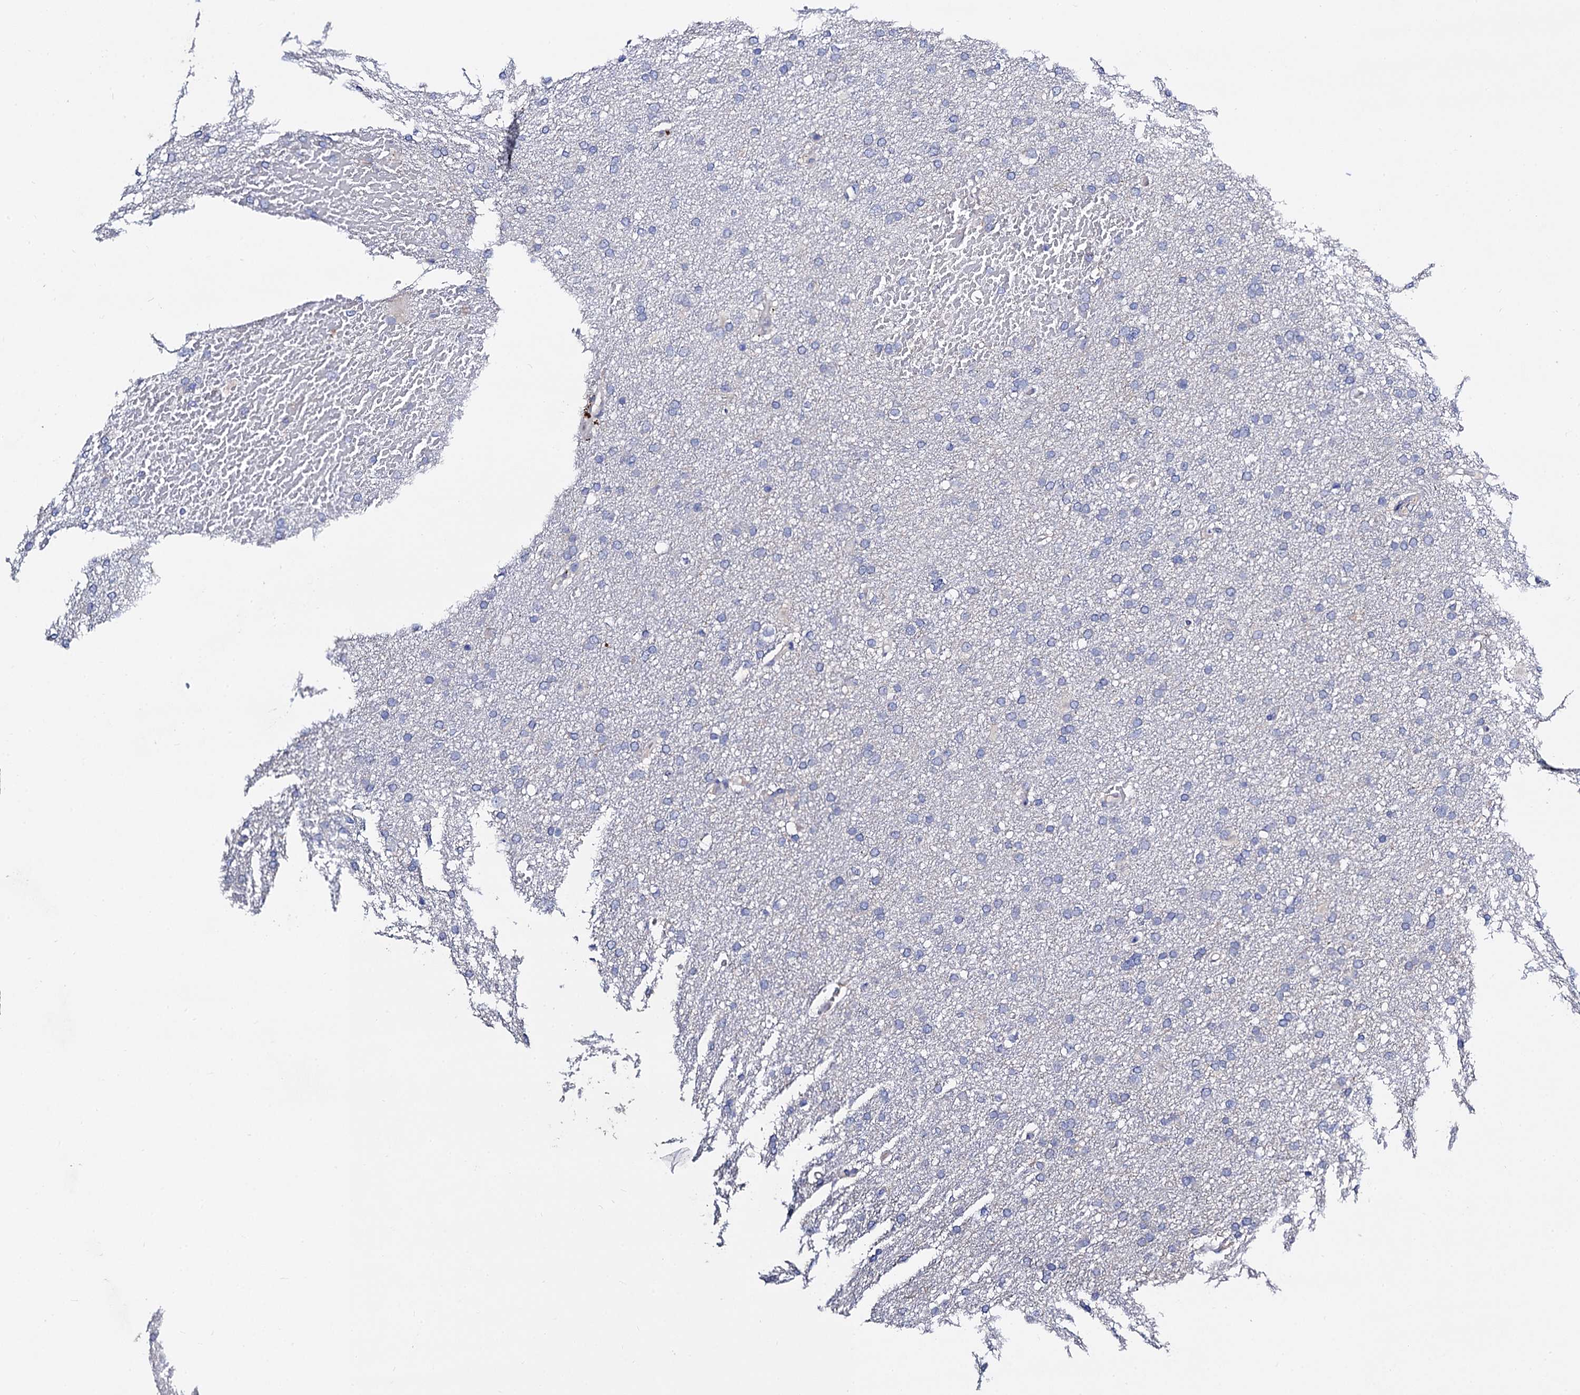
{"staining": {"intensity": "negative", "quantity": "none", "location": "none"}, "tissue": "glioma", "cell_type": "Tumor cells", "image_type": "cancer", "snomed": [{"axis": "morphology", "description": "Glioma, malignant, High grade"}, {"axis": "topography", "description": "Cerebral cortex"}], "caption": "The micrograph shows no staining of tumor cells in glioma.", "gene": "FREM3", "patient": {"sex": "female", "age": 36}}